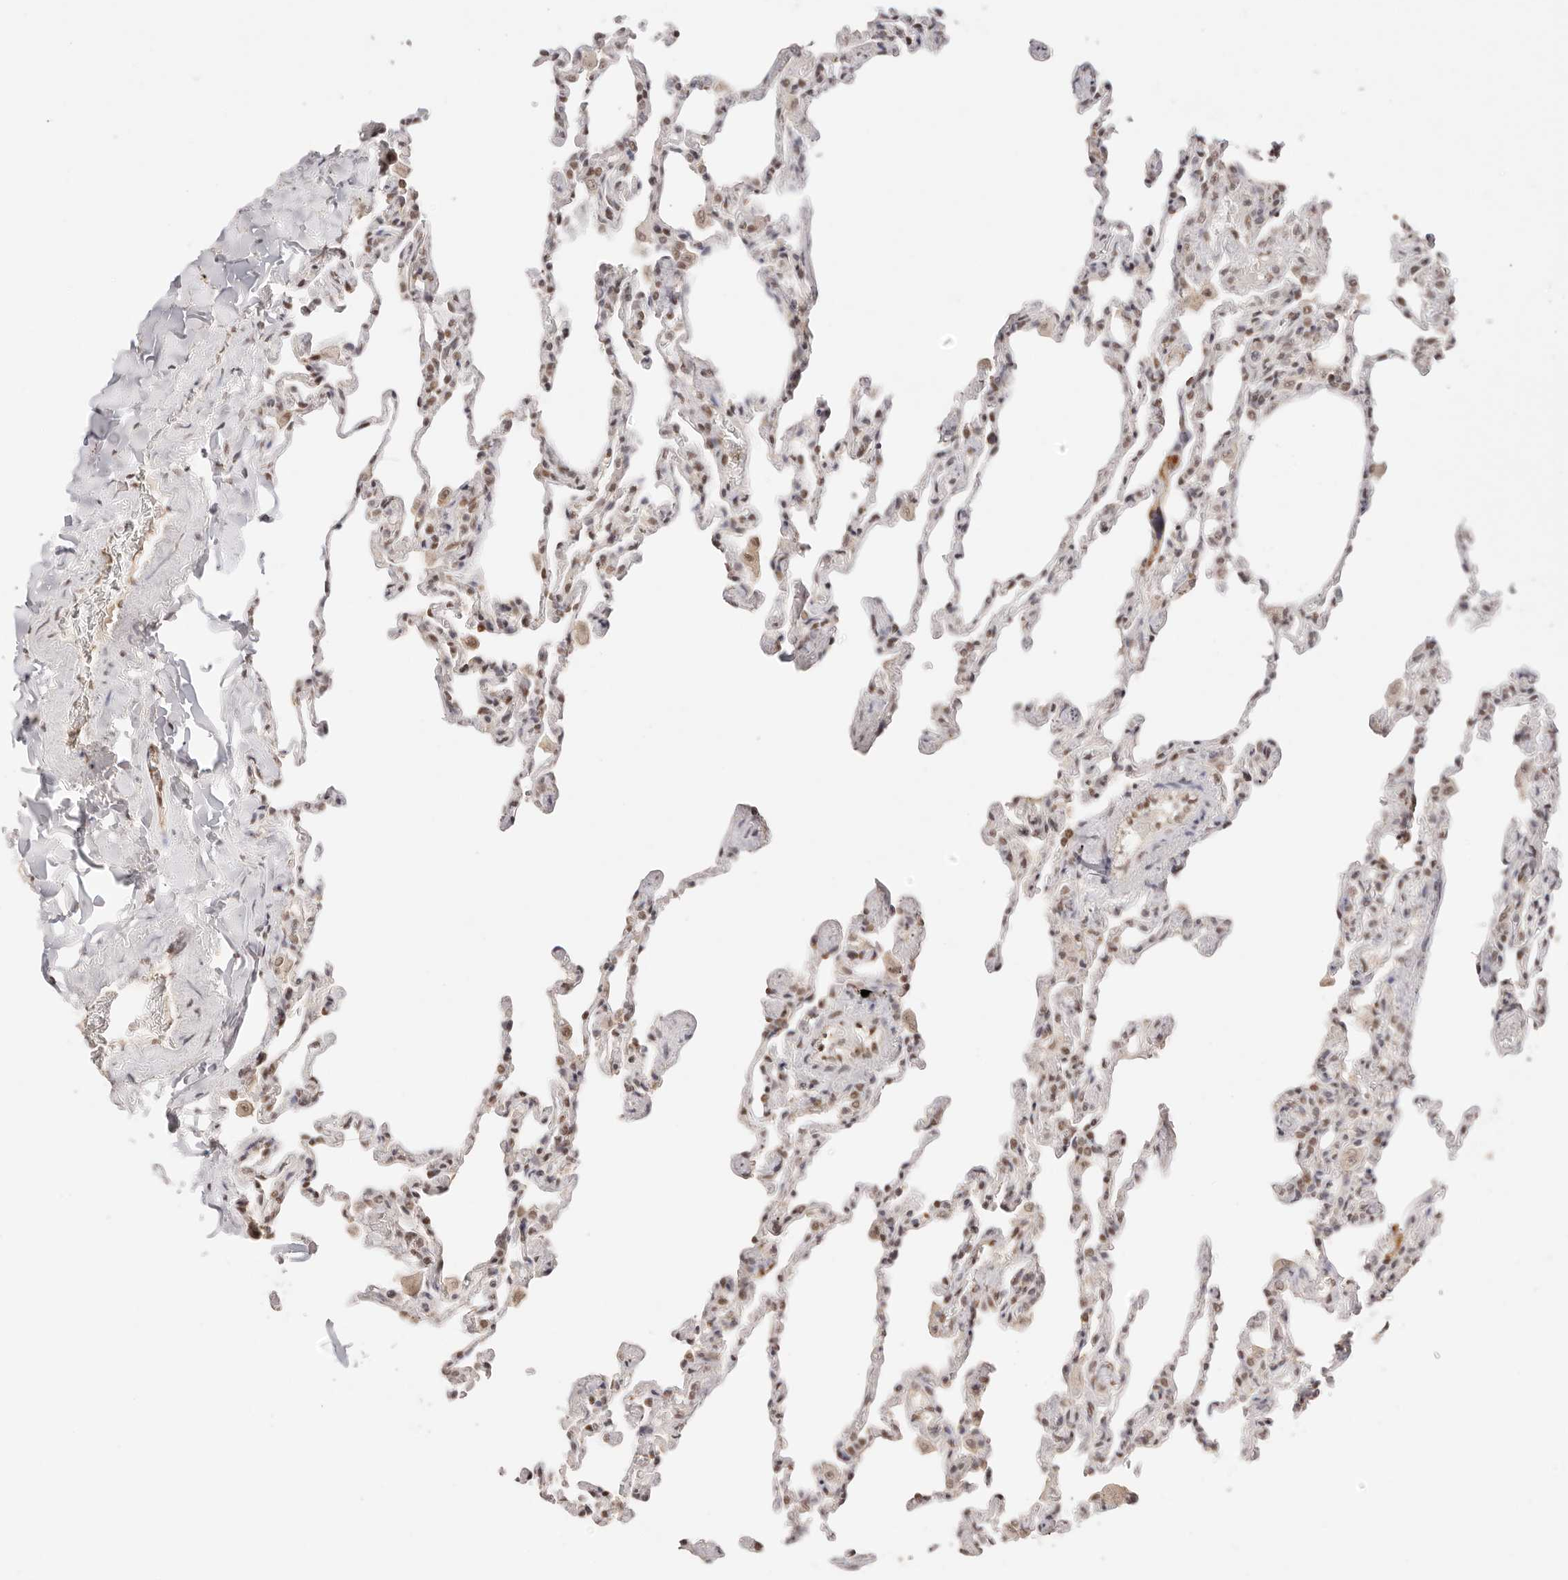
{"staining": {"intensity": "moderate", "quantity": "25%-75%", "location": "nuclear"}, "tissue": "lung", "cell_type": "Alveolar cells", "image_type": "normal", "snomed": [{"axis": "morphology", "description": "Normal tissue, NOS"}, {"axis": "topography", "description": "Lung"}], "caption": "Lung stained with IHC displays moderate nuclear positivity in approximately 25%-75% of alveolar cells.", "gene": "RFC3", "patient": {"sex": "male", "age": 20}}